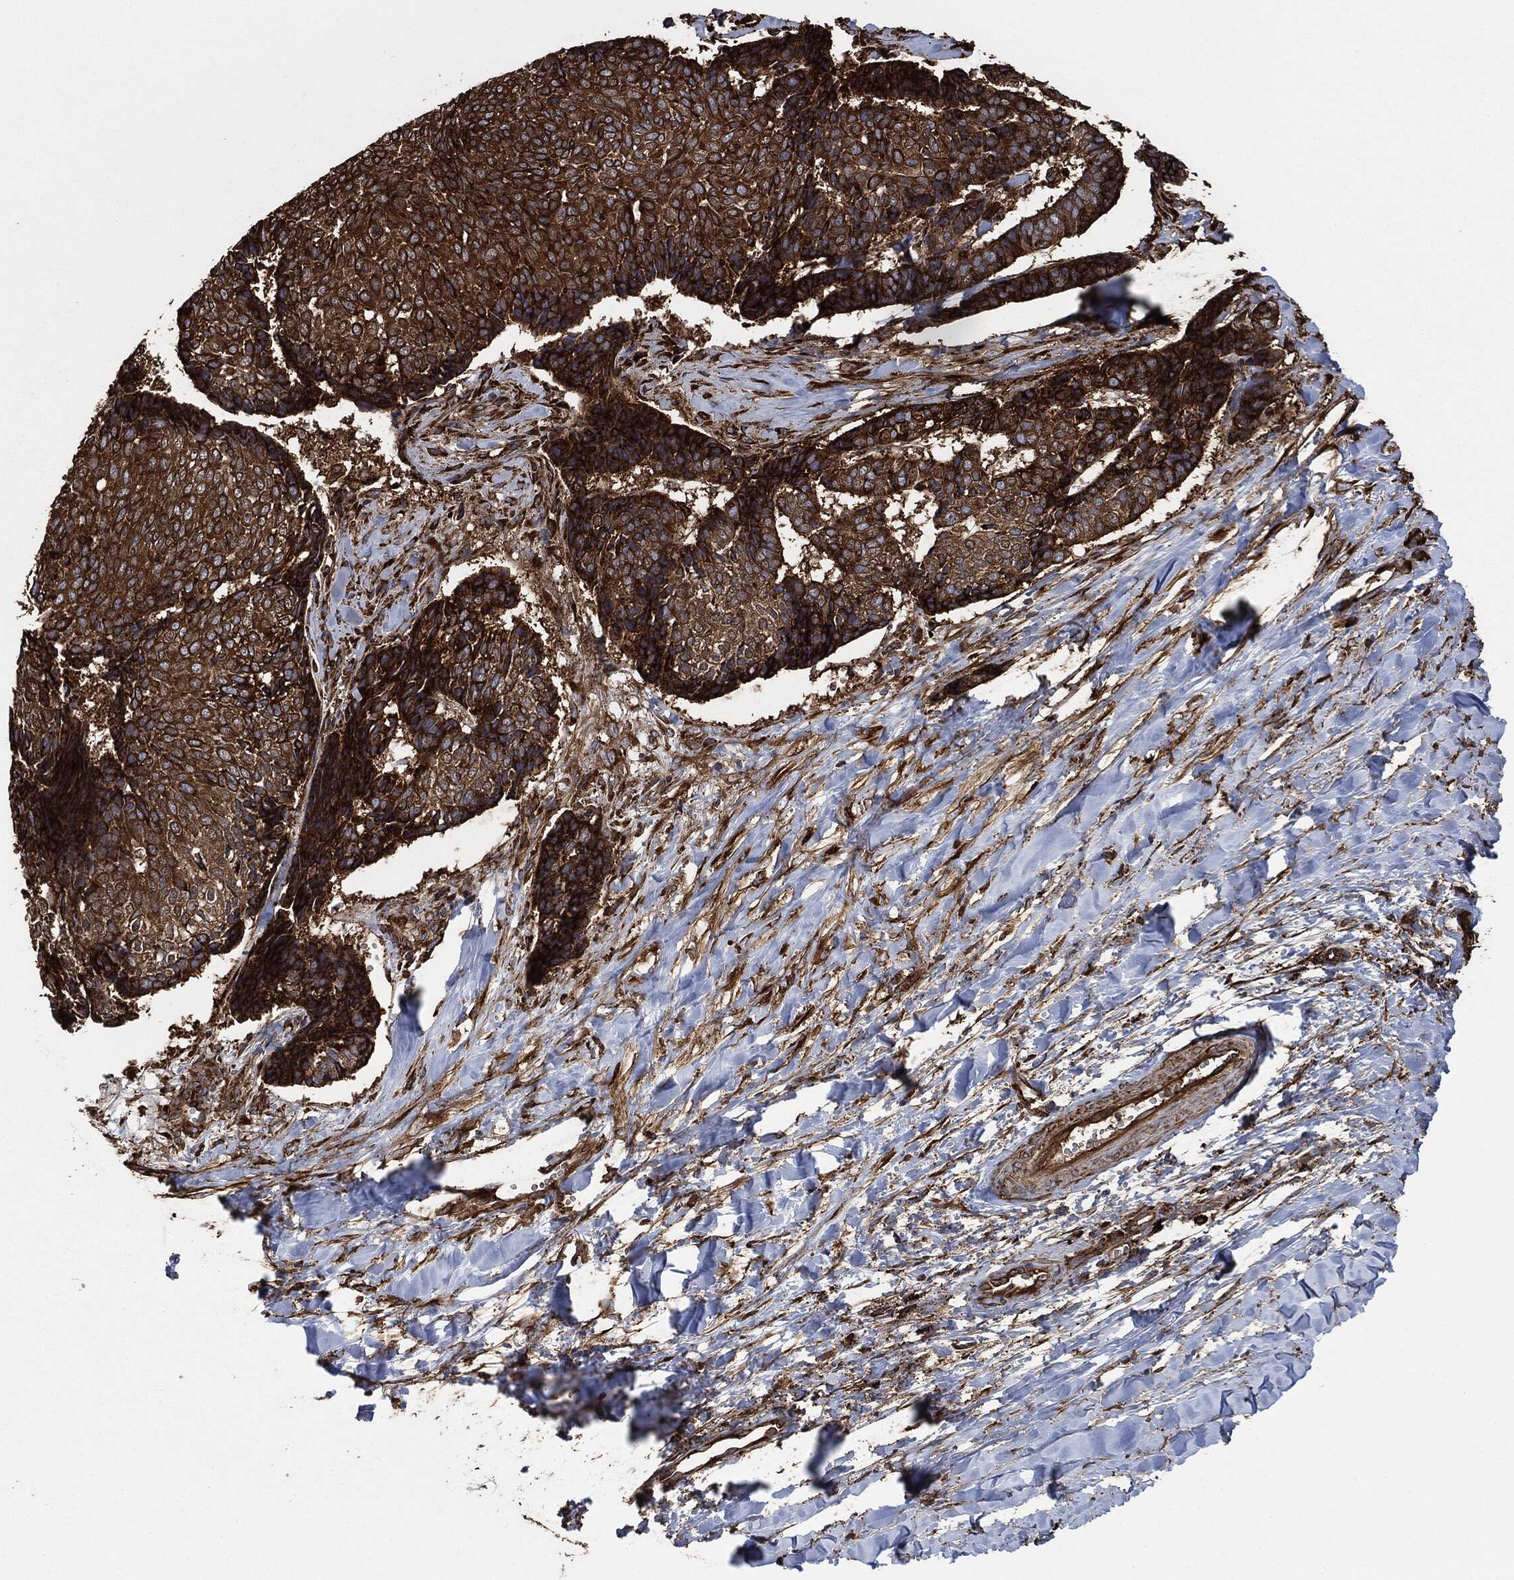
{"staining": {"intensity": "strong", "quantity": ">75%", "location": "cytoplasmic/membranous"}, "tissue": "skin cancer", "cell_type": "Tumor cells", "image_type": "cancer", "snomed": [{"axis": "morphology", "description": "Basal cell carcinoma"}, {"axis": "topography", "description": "Skin"}], "caption": "About >75% of tumor cells in human basal cell carcinoma (skin) exhibit strong cytoplasmic/membranous protein expression as visualized by brown immunohistochemical staining.", "gene": "AMFR", "patient": {"sex": "male", "age": 86}}